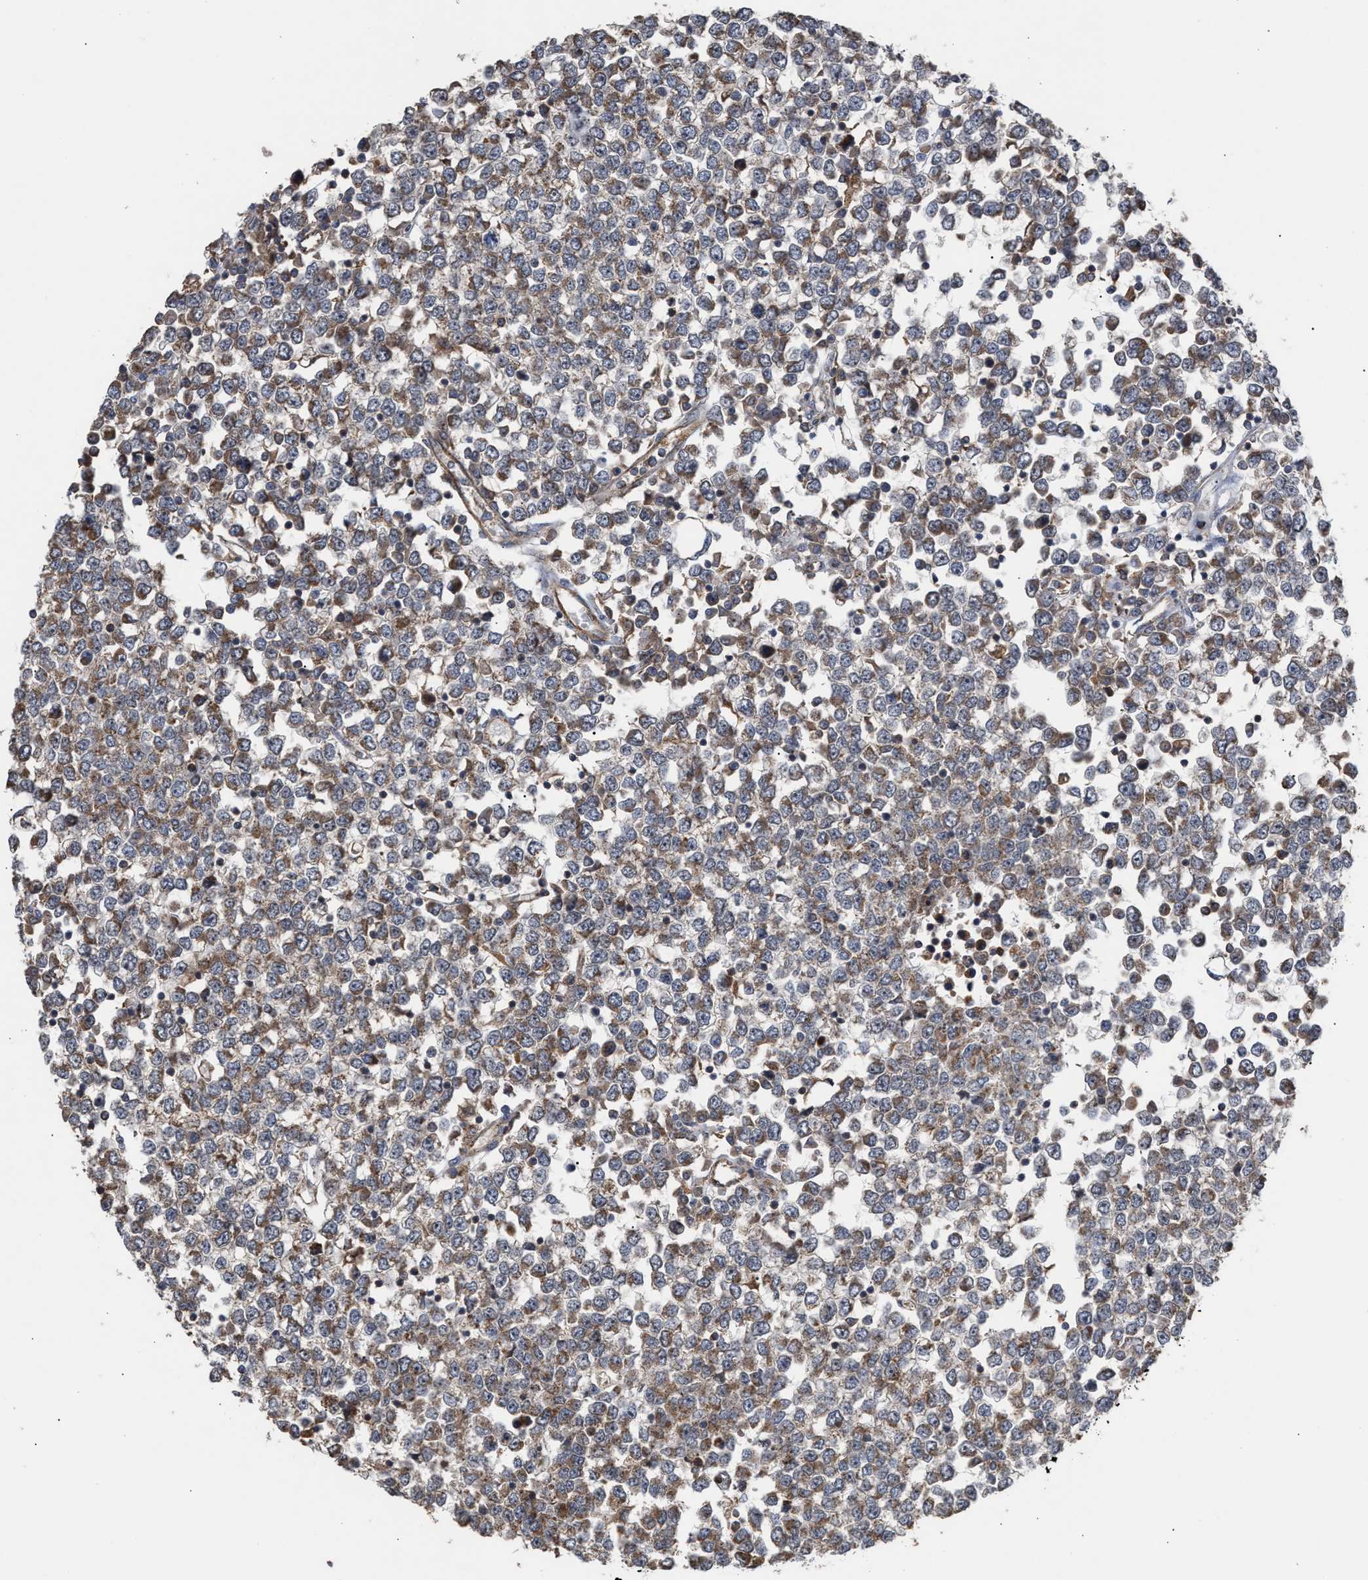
{"staining": {"intensity": "moderate", "quantity": ">75%", "location": "cytoplasmic/membranous"}, "tissue": "testis cancer", "cell_type": "Tumor cells", "image_type": "cancer", "snomed": [{"axis": "morphology", "description": "Seminoma, NOS"}, {"axis": "topography", "description": "Testis"}], "caption": "Testis seminoma was stained to show a protein in brown. There is medium levels of moderate cytoplasmic/membranous staining in approximately >75% of tumor cells.", "gene": "EXOSC2", "patient": {"sex": "male", "age": 65}}